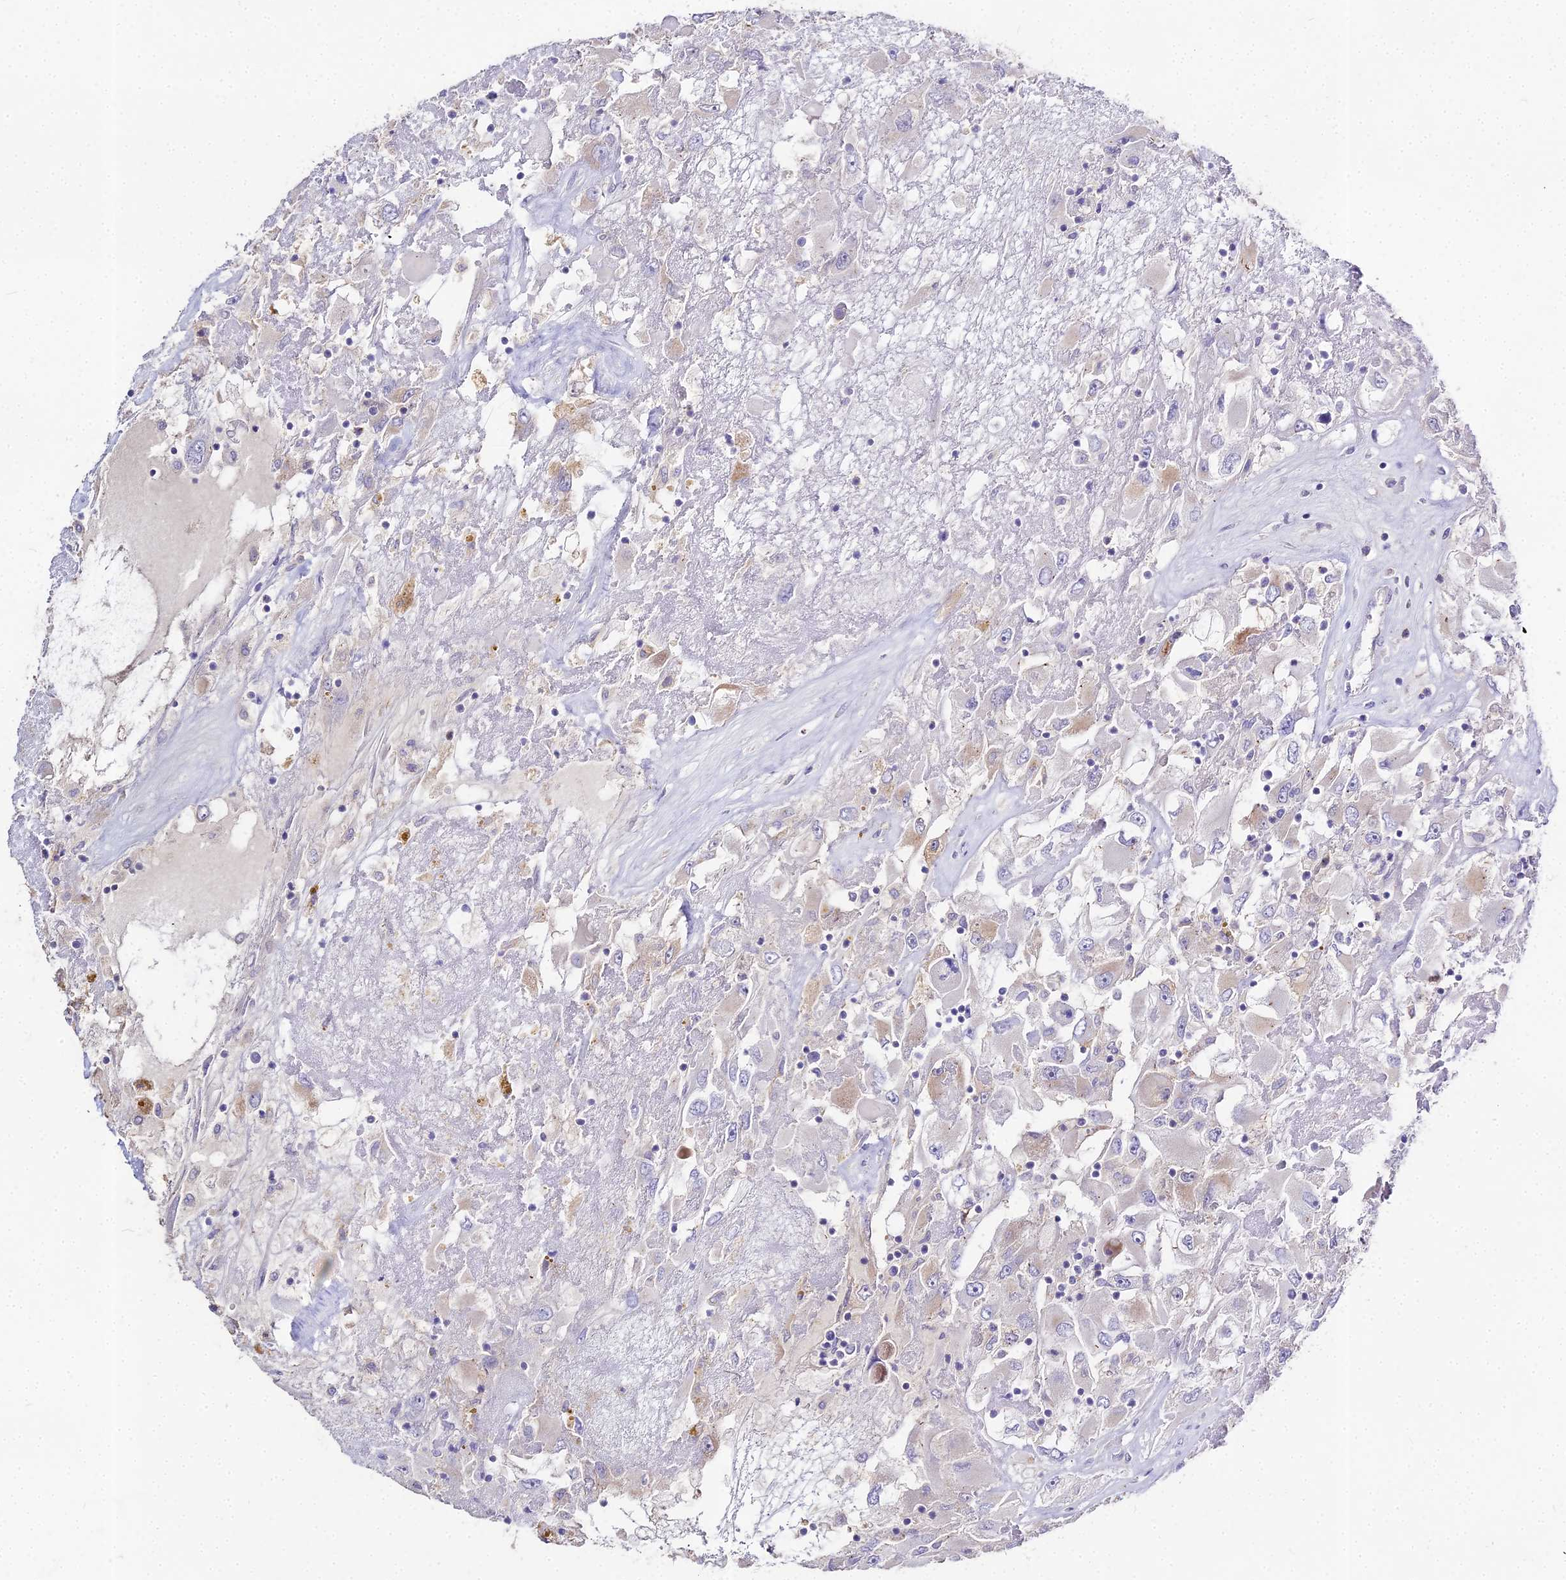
{"staining": {"intensity": "weak", "quantity": "<25%", "location": "cytoplasmic/membranous"}, "tissue": "renal cancer", "cell_type": "Tumor cells", "image_type": "cancer", "snomed": [{"axis": "morphology", "description": "Adenocarcinoma, NOS"}, {"axis": "topography", "description": "Kidney"}], "caption": "The photomicrograph exhibits no staining of tumor cells in adenocarcinoma (renal).", "gene": "GLYAT", "patient": {"sex": "female", "age": 52}}